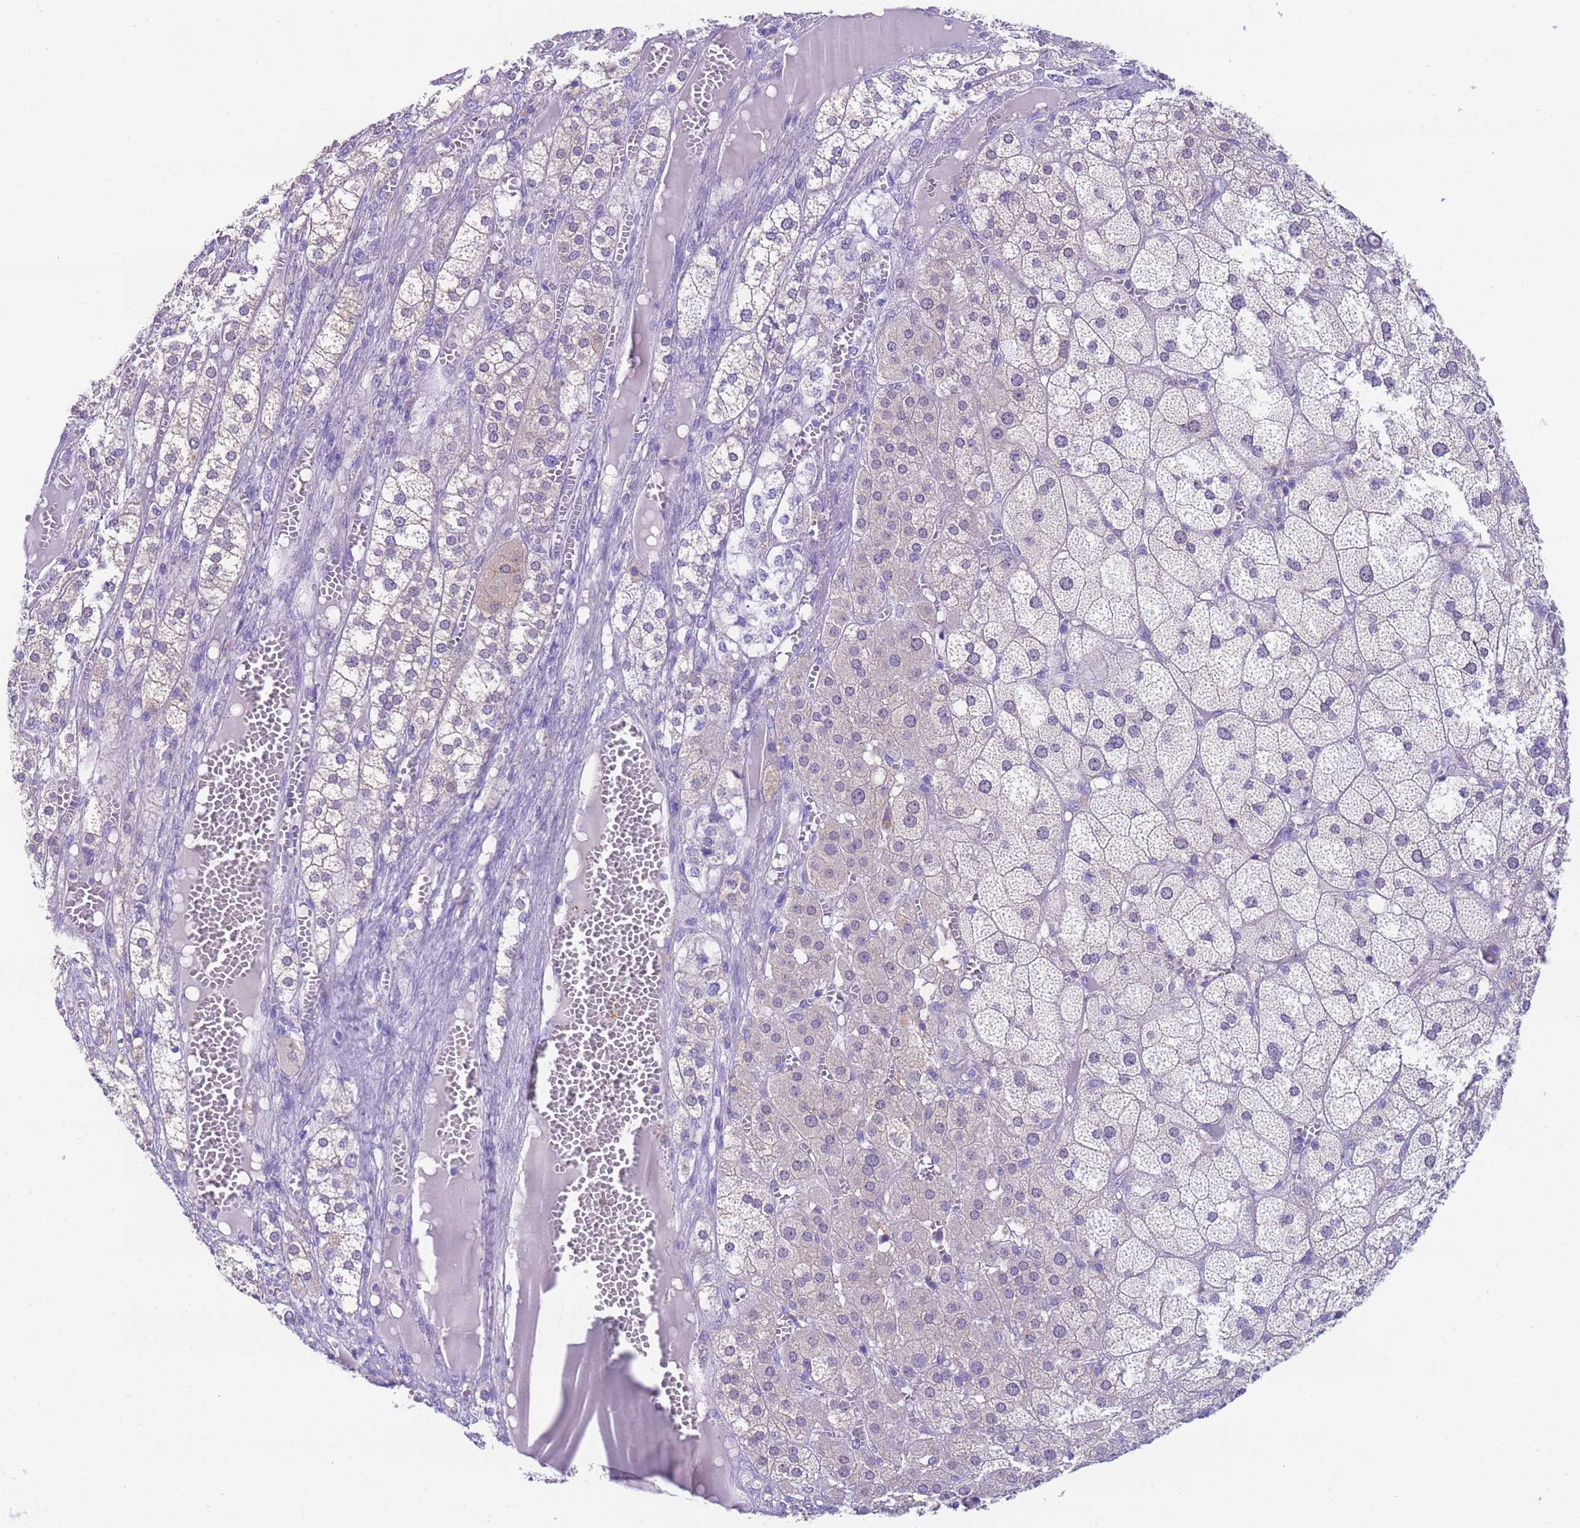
{"staining": {"intensity": "negative", "quantity": "none", "location": "none"}, "tissue": "adrenal gland", "cell_type": "Glandular cells", "image_type": "normal", "snomed": [{"axis": "morphology", "description": "Normal tissue, NOS"}, {"axis": "topography", "description": "Adrenal gland"}], "caption": "Immunohistochemistry (IHC) image of normal adrenal gland: human adrenal gland stained with DAB (3,3'-diaminobenzidine) displays no significant protein expression in glandular cells.", "gene": "USP38", "patient": {"sex": "female", "age": 61}}